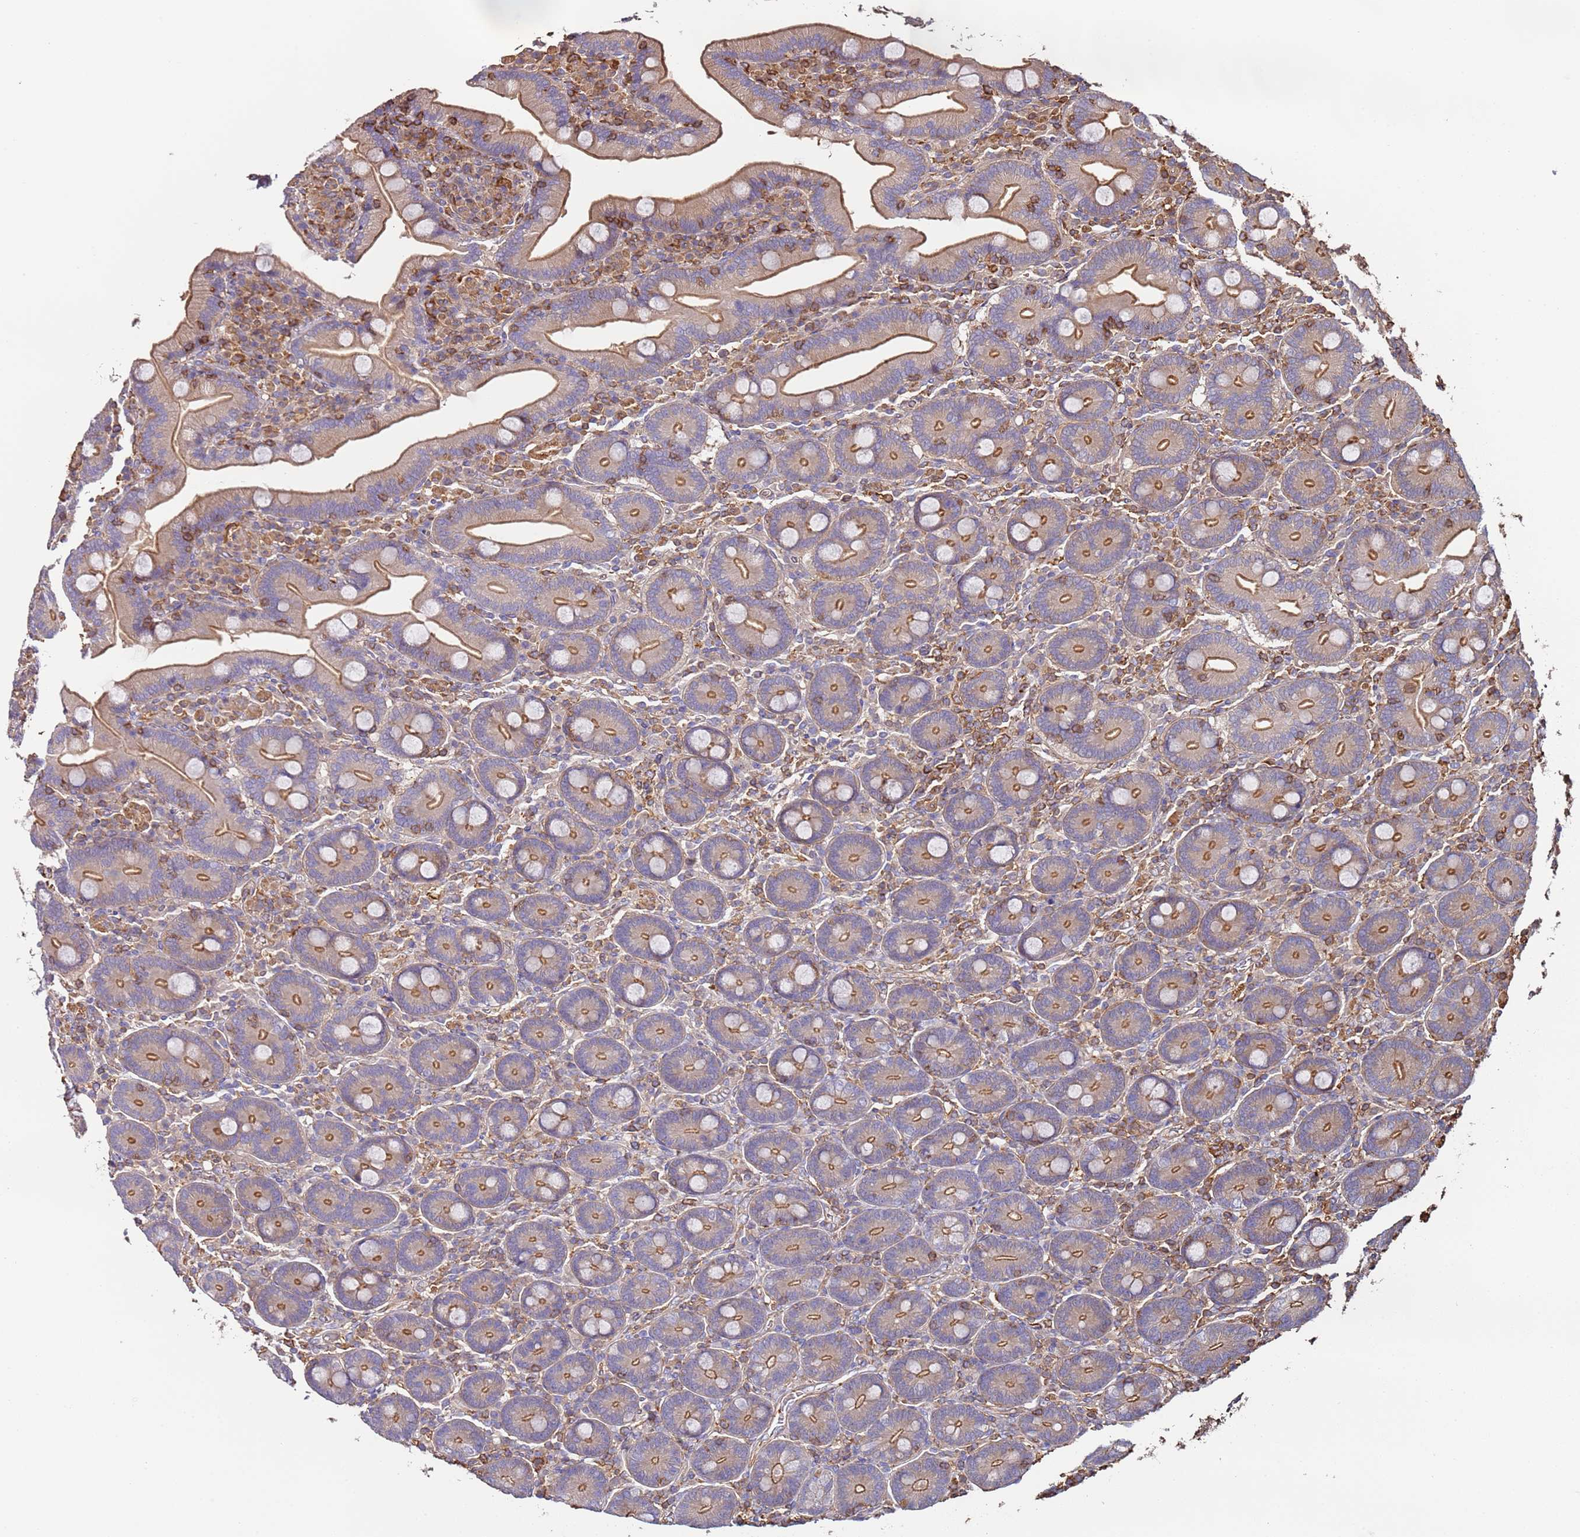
{"staining": {"intensity": "moderate", "quantity": "25%-75%", "location": "cytoplasmic/membranous"}, "tissue": "duodenum", "cell_type": "Glandular cells", "image_type": "normal", "snomed": [{"axis": "morphology", "description": "Normal tissue, NOS"}, {"axis": "topography", "description": "Duodenum"}], "caption": "The image displays immunohistochemical staining of normal duodenum. There is moderate cytoplasmic/membranous expression is identified in approximately 25%-75% of glandular cells. (brown staining indicates protein expression, while blue staining denotes nuclei).", "gene": "CYP2U1", "patient": {"sex": "female", "age": 62}}